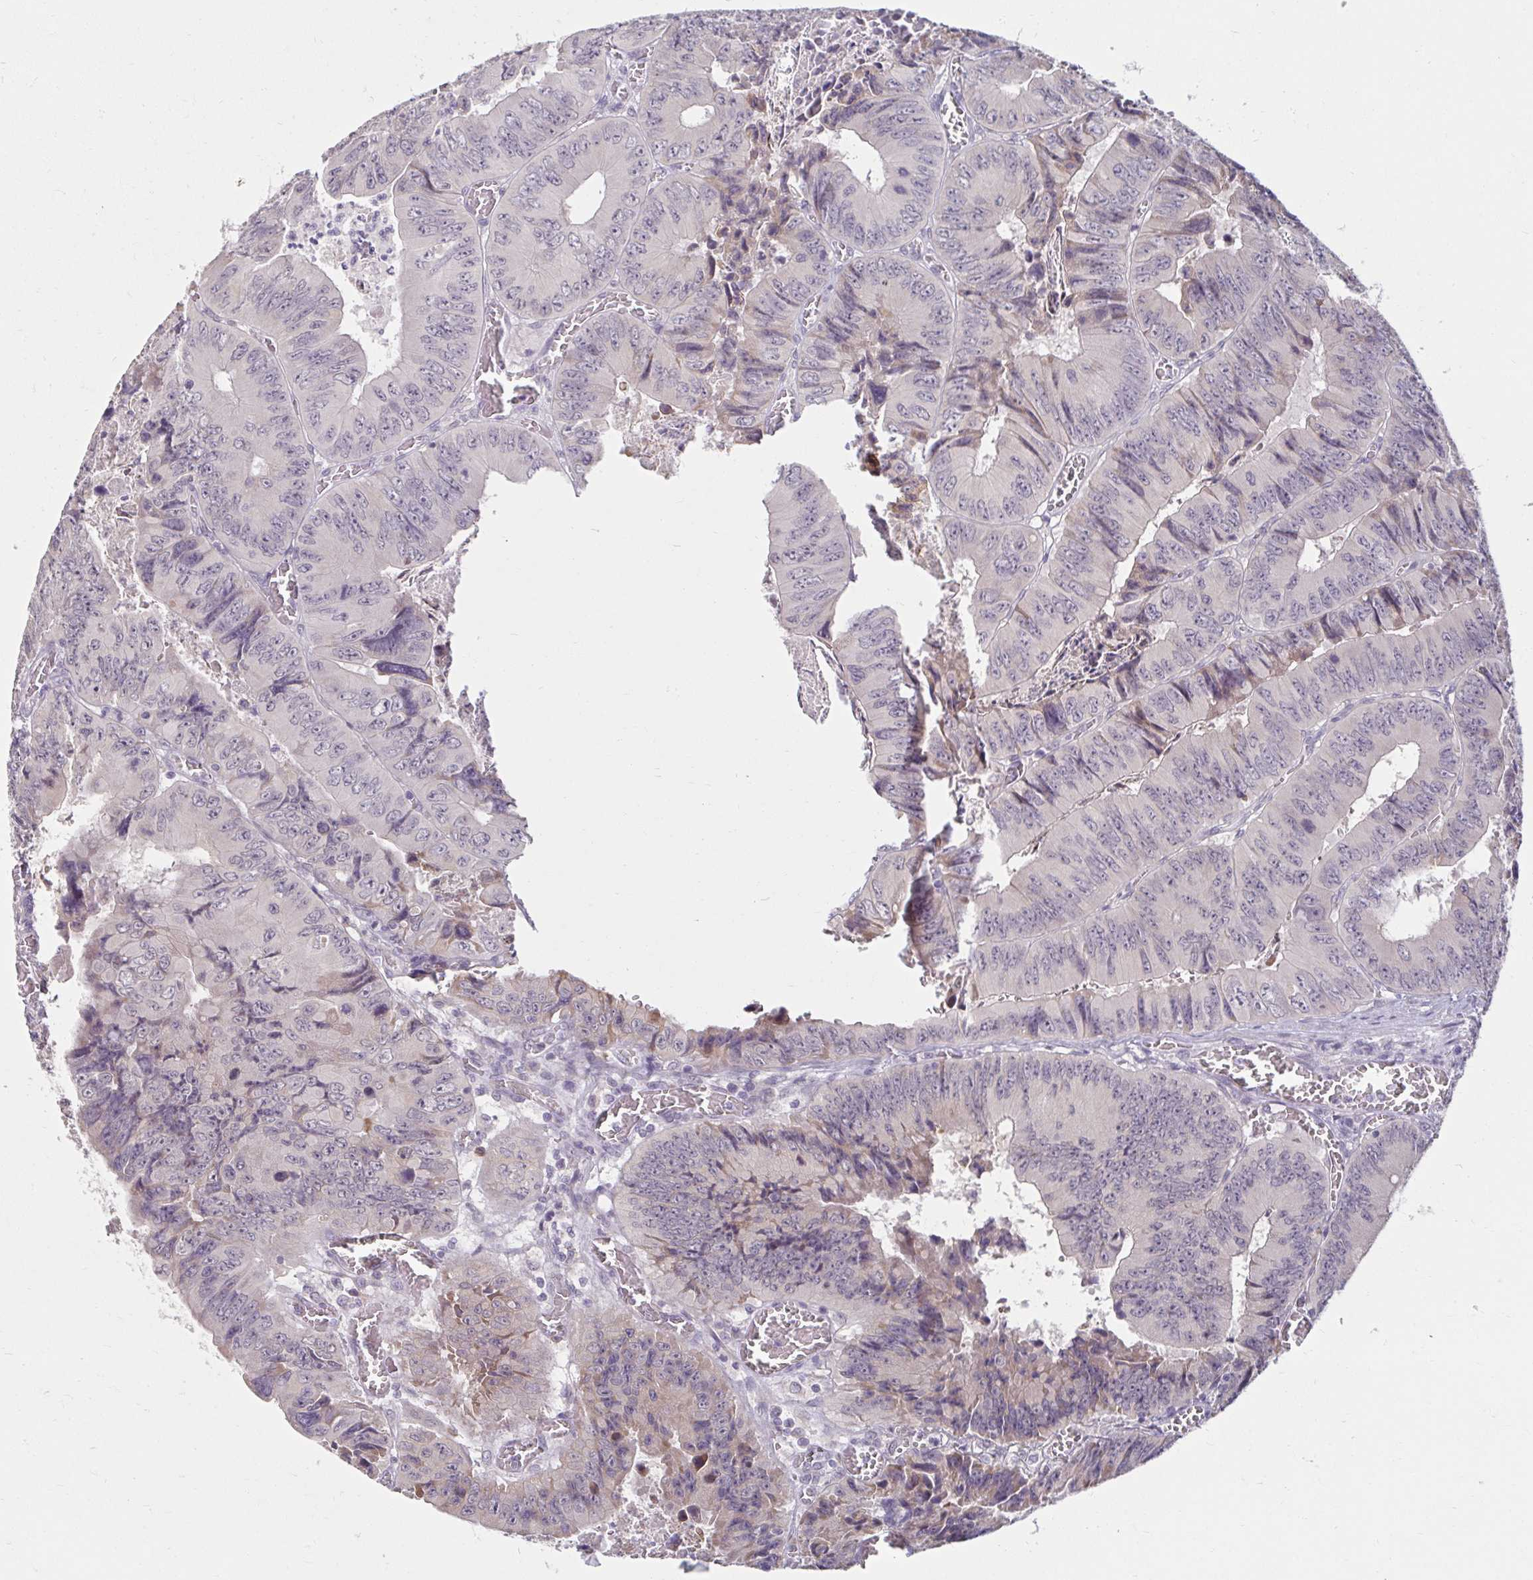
{"staining": {"intensity": "negative", "quantity": "none", "location": "none"}, "tissue": "colorectal cancer", "cell_type": "Tumor cells", "image_type": "cancer", "snomed": [{"axis": "morphology", "description": "Adenocarcinoma, NOS"}, {"axis": "topography", "description": "Colon"}], "caption": "Image shows no protein expression in tumor cells of colorectal cancer tissue.", "gene": "DDN", "patient": {"sex": "female", "age": 84}}